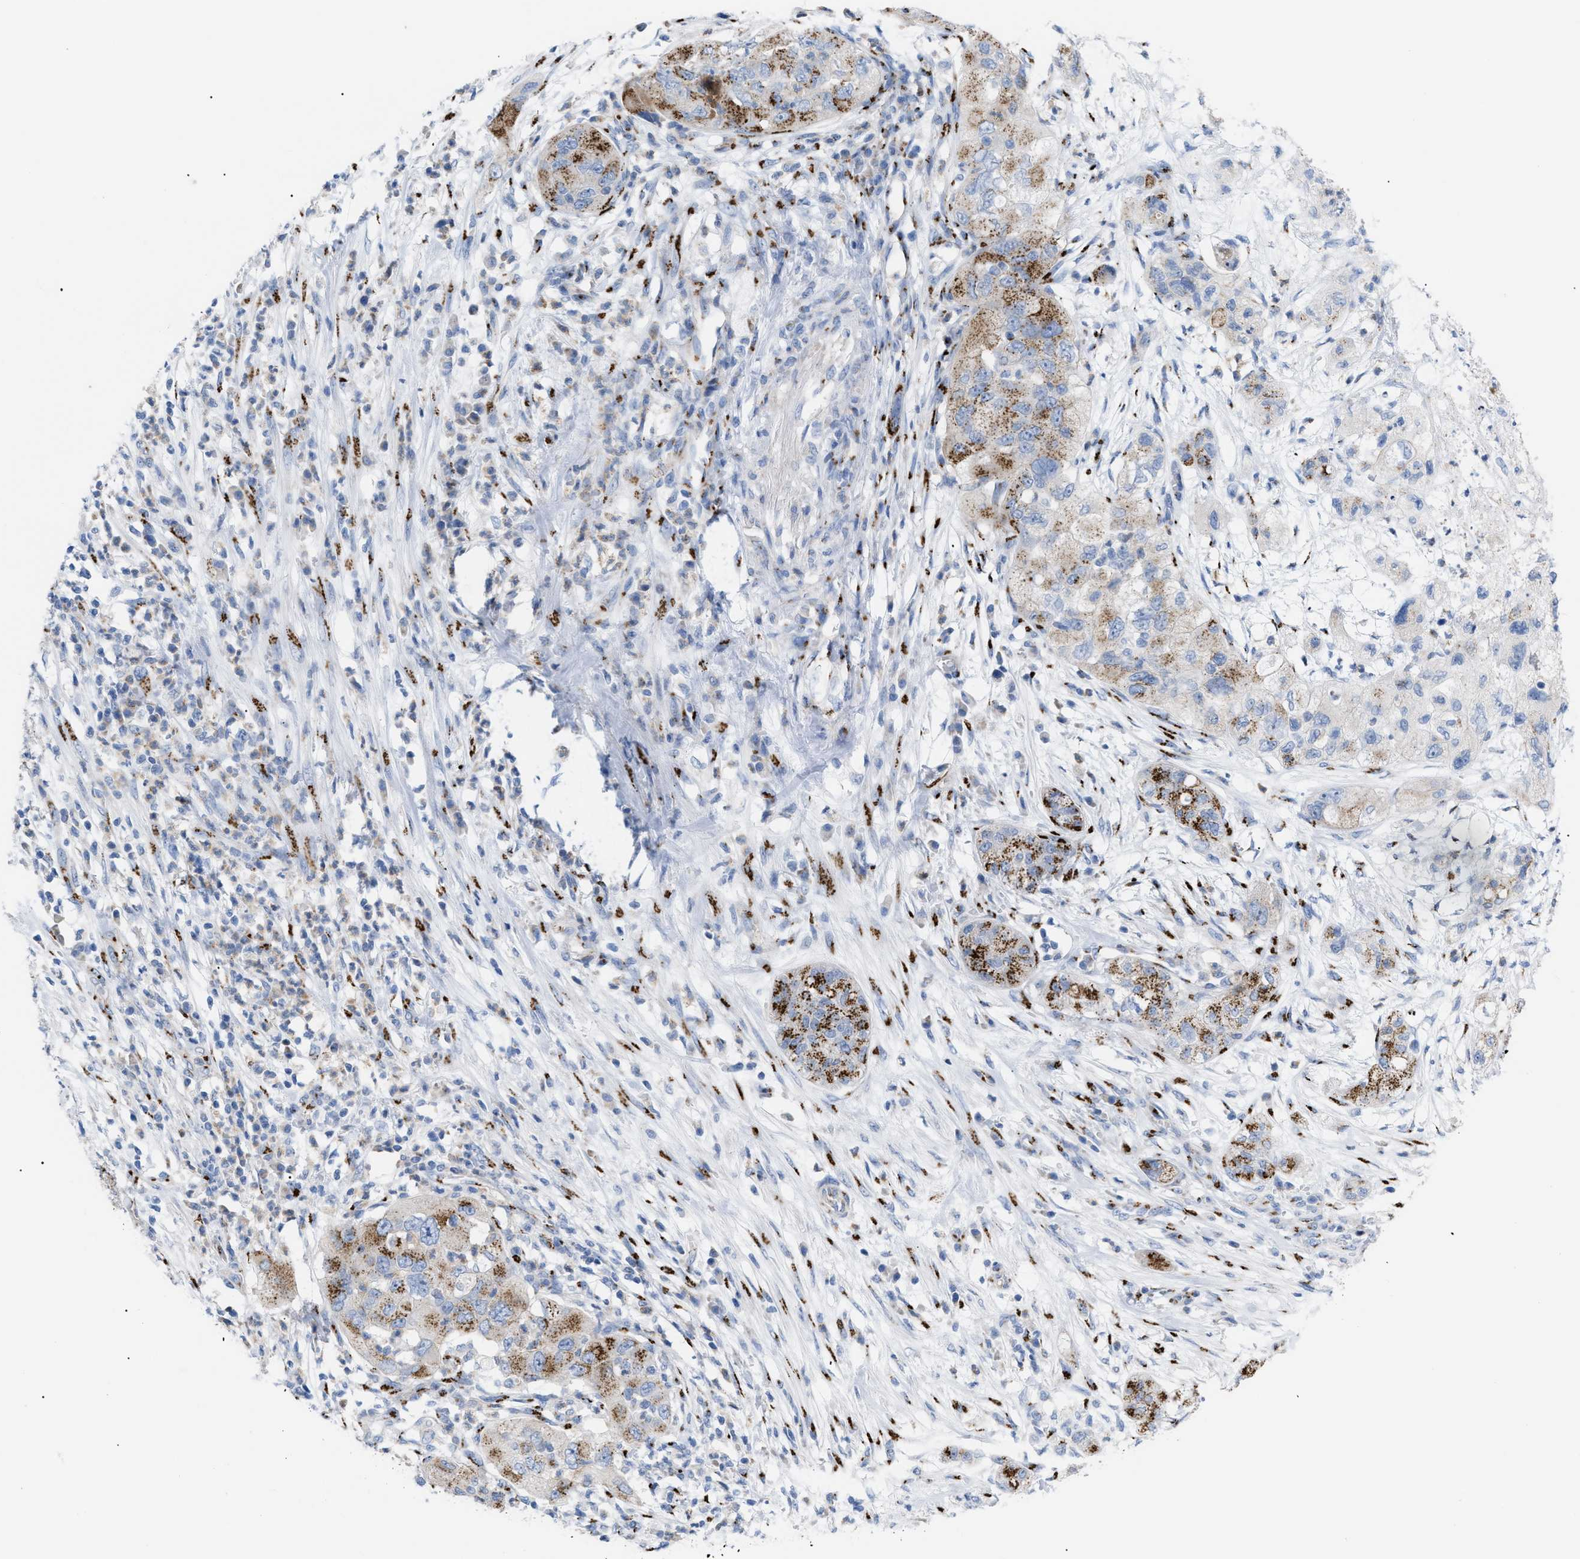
{"staining": {"intensity": "strong", "quantity": ">75%", "location": "cytoplasmic/membranous"}, "tissue": "pancreatic cancer", "cell_type": "Tumor cells", "image_type": "cancer", "snomed": [{"axis": "morphology", "description": "Adenocarcinoma, NOS"}, {"axis": "topography", "description": "Pancreas"}], "caption": "Immunohistochemistry (IHC) (DAB) staining of adenocarcinoma (pancreatic) demonstrates strong cytoplasmic/membranous protein staining in about >75% of tumor cells.", "gene": "TMEM17", "patient": {"sex": "female", "age": 78}}